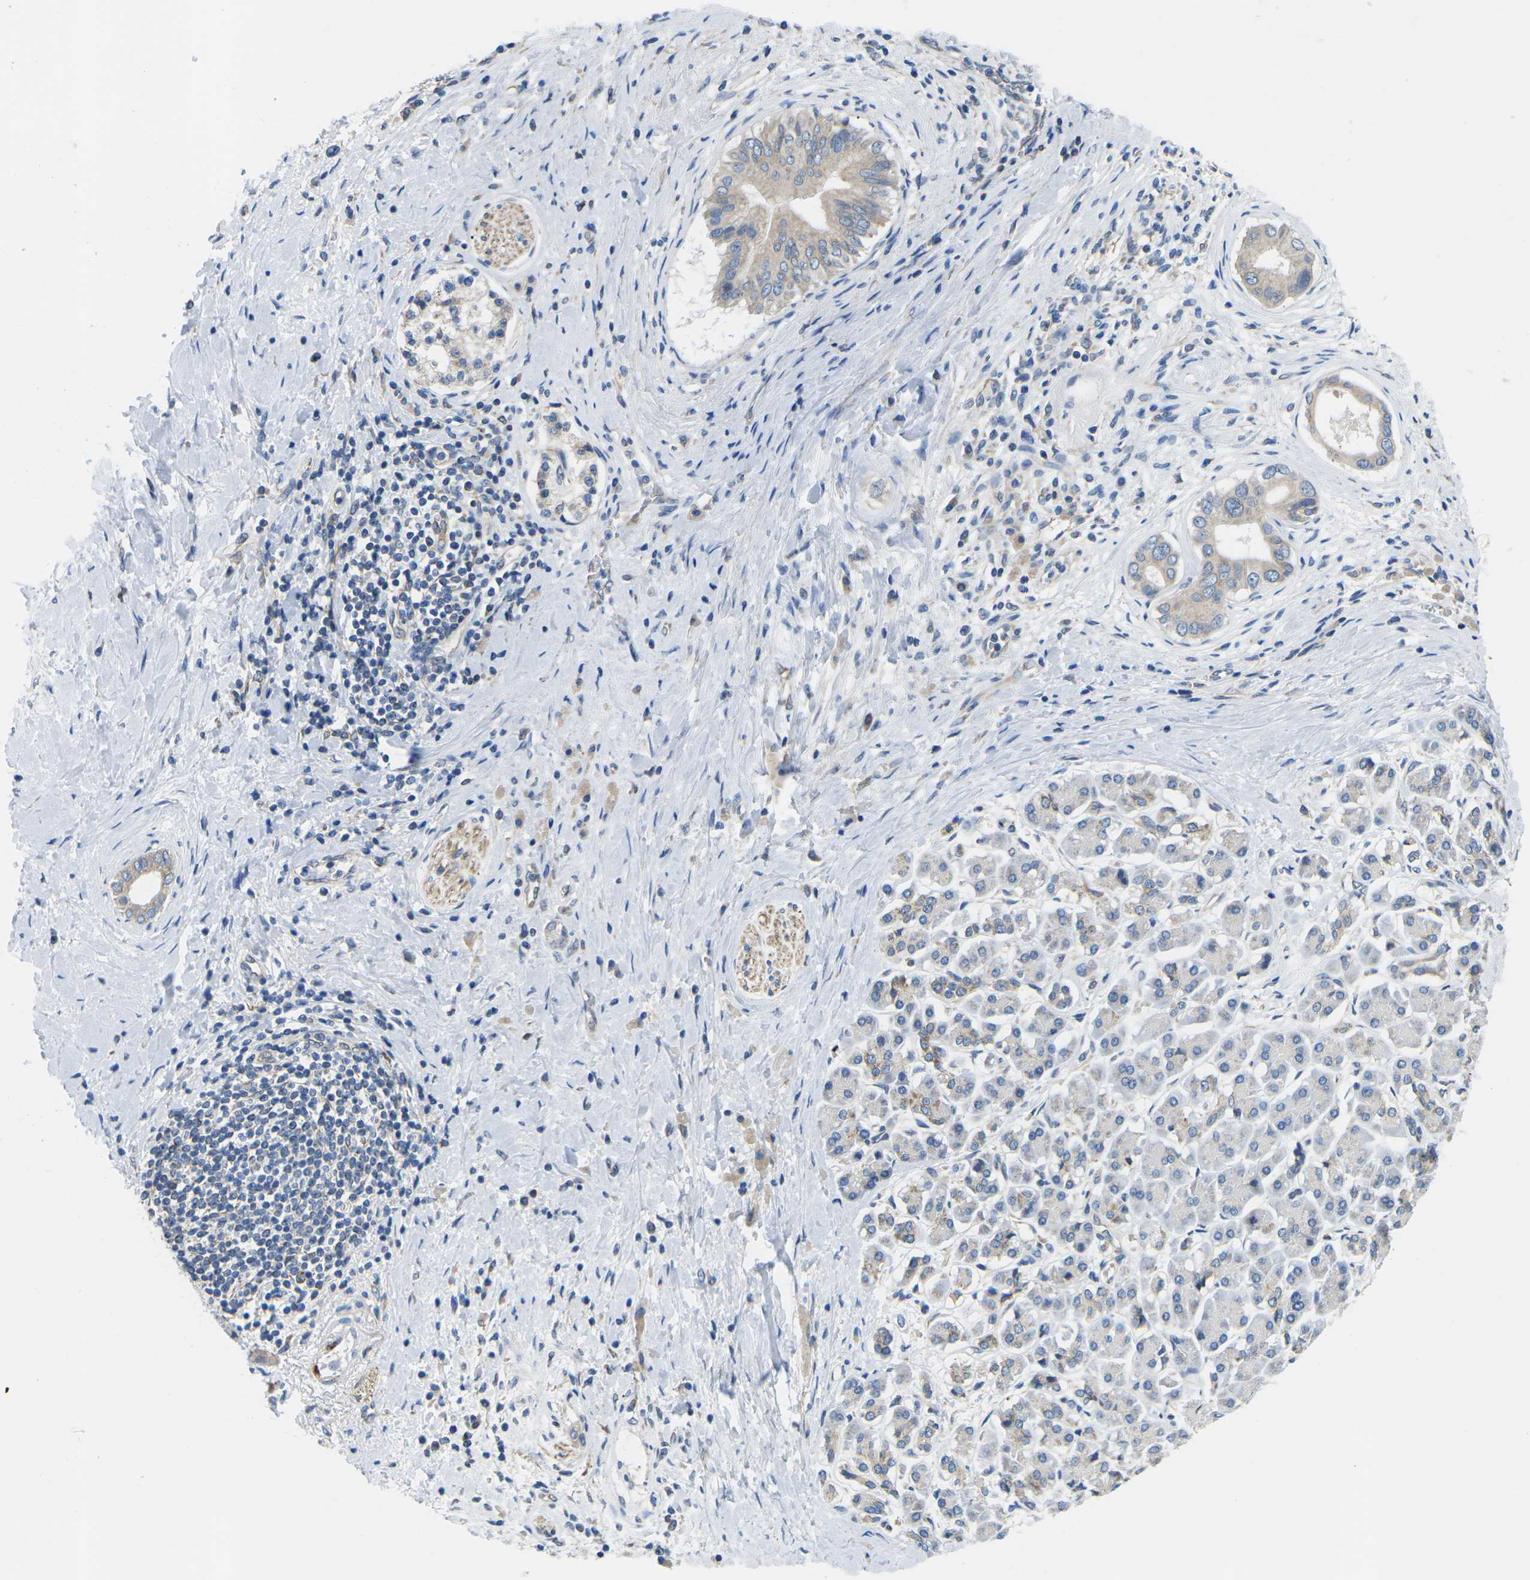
{"staining": {"intensity": "weak", "quantity": "25%-75%", "location": "cytoplasmic/membranous"}, "tissue": "pancreatic cancer", "cell_type": "Tumor cells", "image_type": "cancer", "snomed": [{"axis": "morphology", "description": "Adenocarcinoma, NOS"}, {"axis": "topography", "description": "Pancreas"}], "caption": "Tumor cells demonstrate low levels of weak cytoplasmic/membranous staining in about 25%-75% of cells in human pancreatic cancer (adenocarcinoma).", "gene": "TMEFF2", "patient": {"sex": "male", "age": 55}}